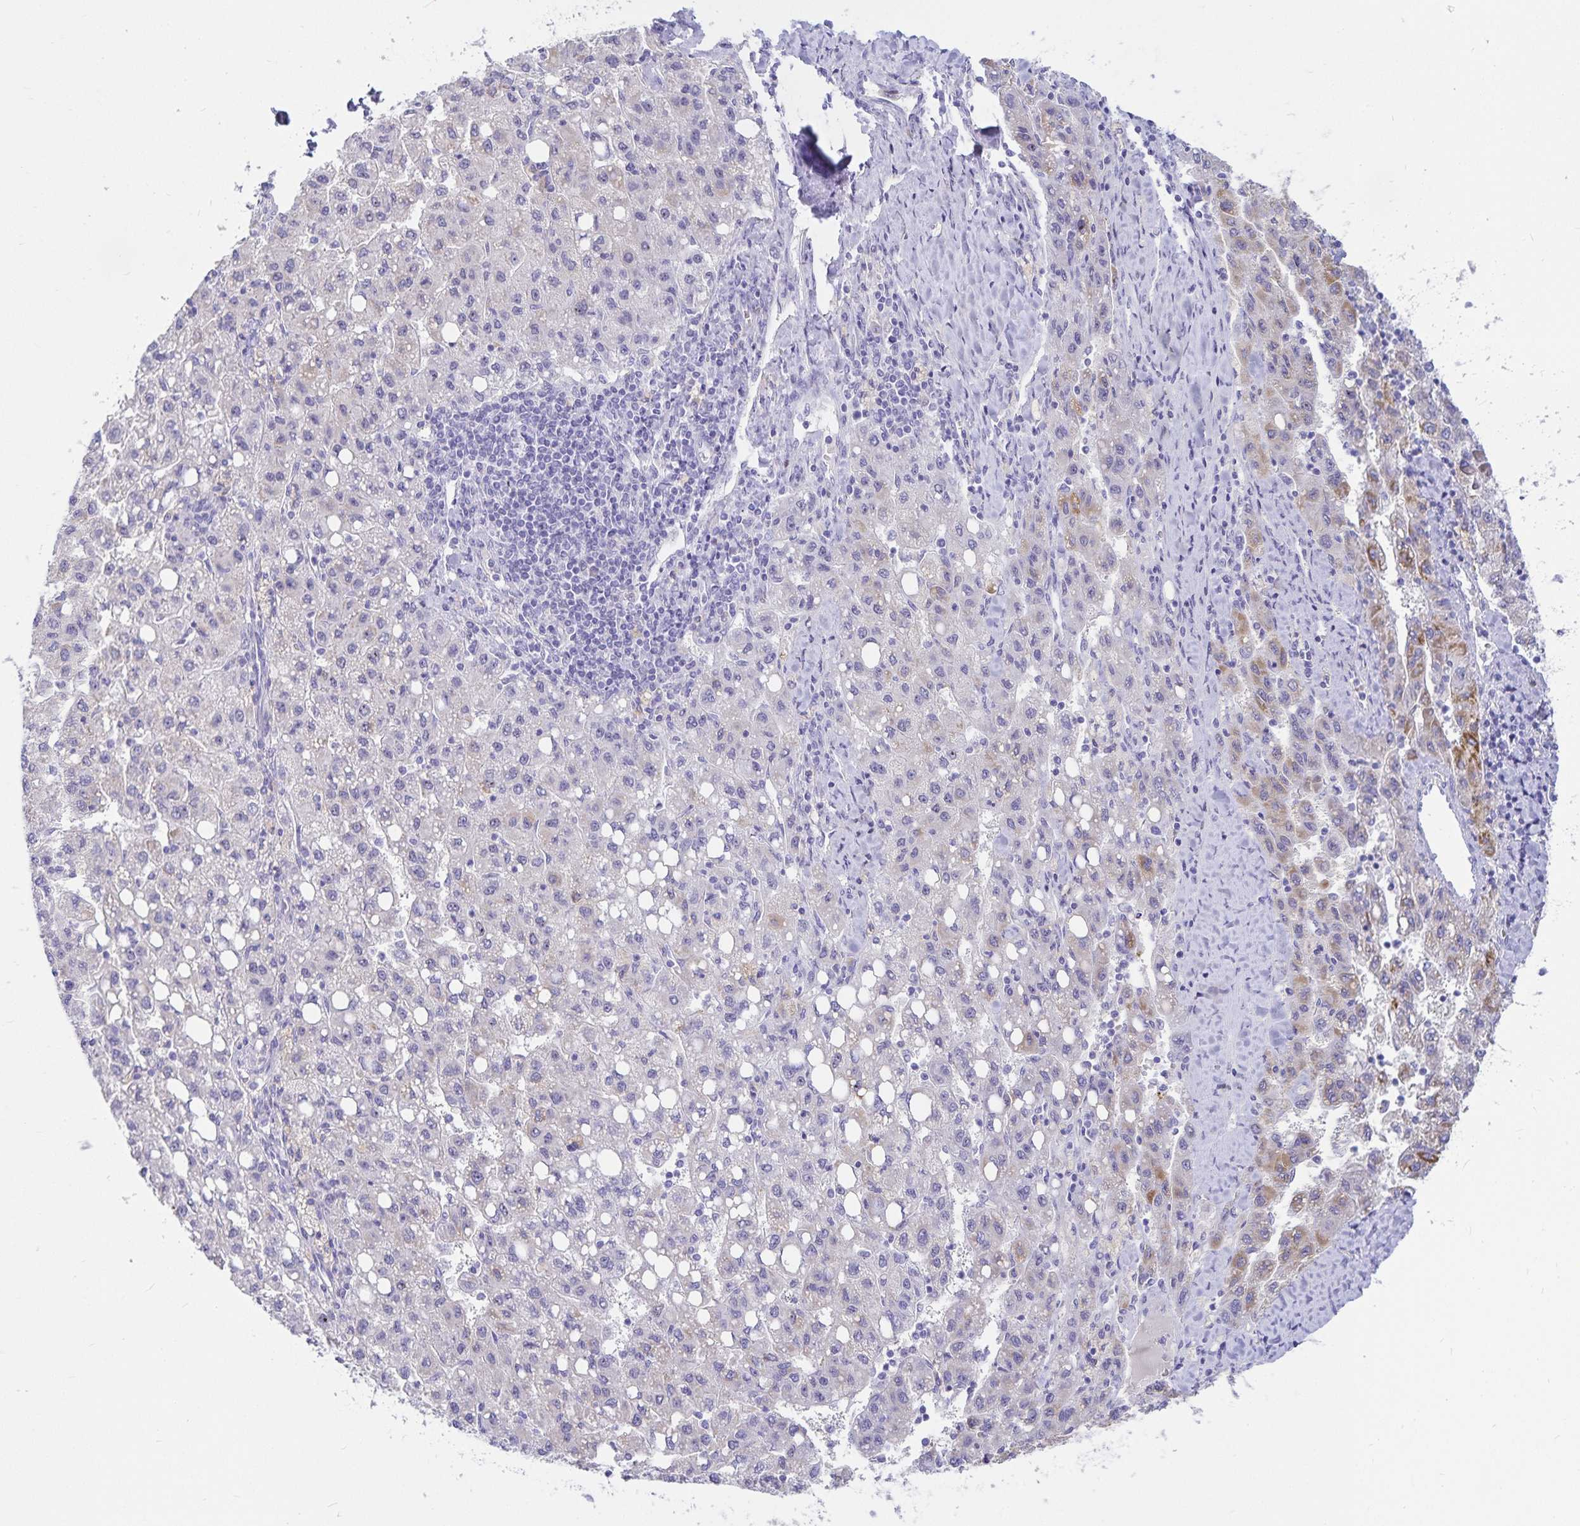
{"staining": {"intensity": "weak", "quantity": "<25%", "location": "cytoplasmic/membranous"}, "tissue": "liver cancer", "cell_type": "Tumor cells", "image_type": "cancer", "snomed": [{"axis": "morphology", "description": "Carcinoma, Hepatocellular, NOS"}, {"axis": "topography", "description": "Liver"}], "caption": "Immunohistochemical staining of liver cancer (hepatocellular carcinoma) shows no significant staining in tumor cells.", "gene": "KBTBD13", "patient": {"sex": "female", "age": 82}}